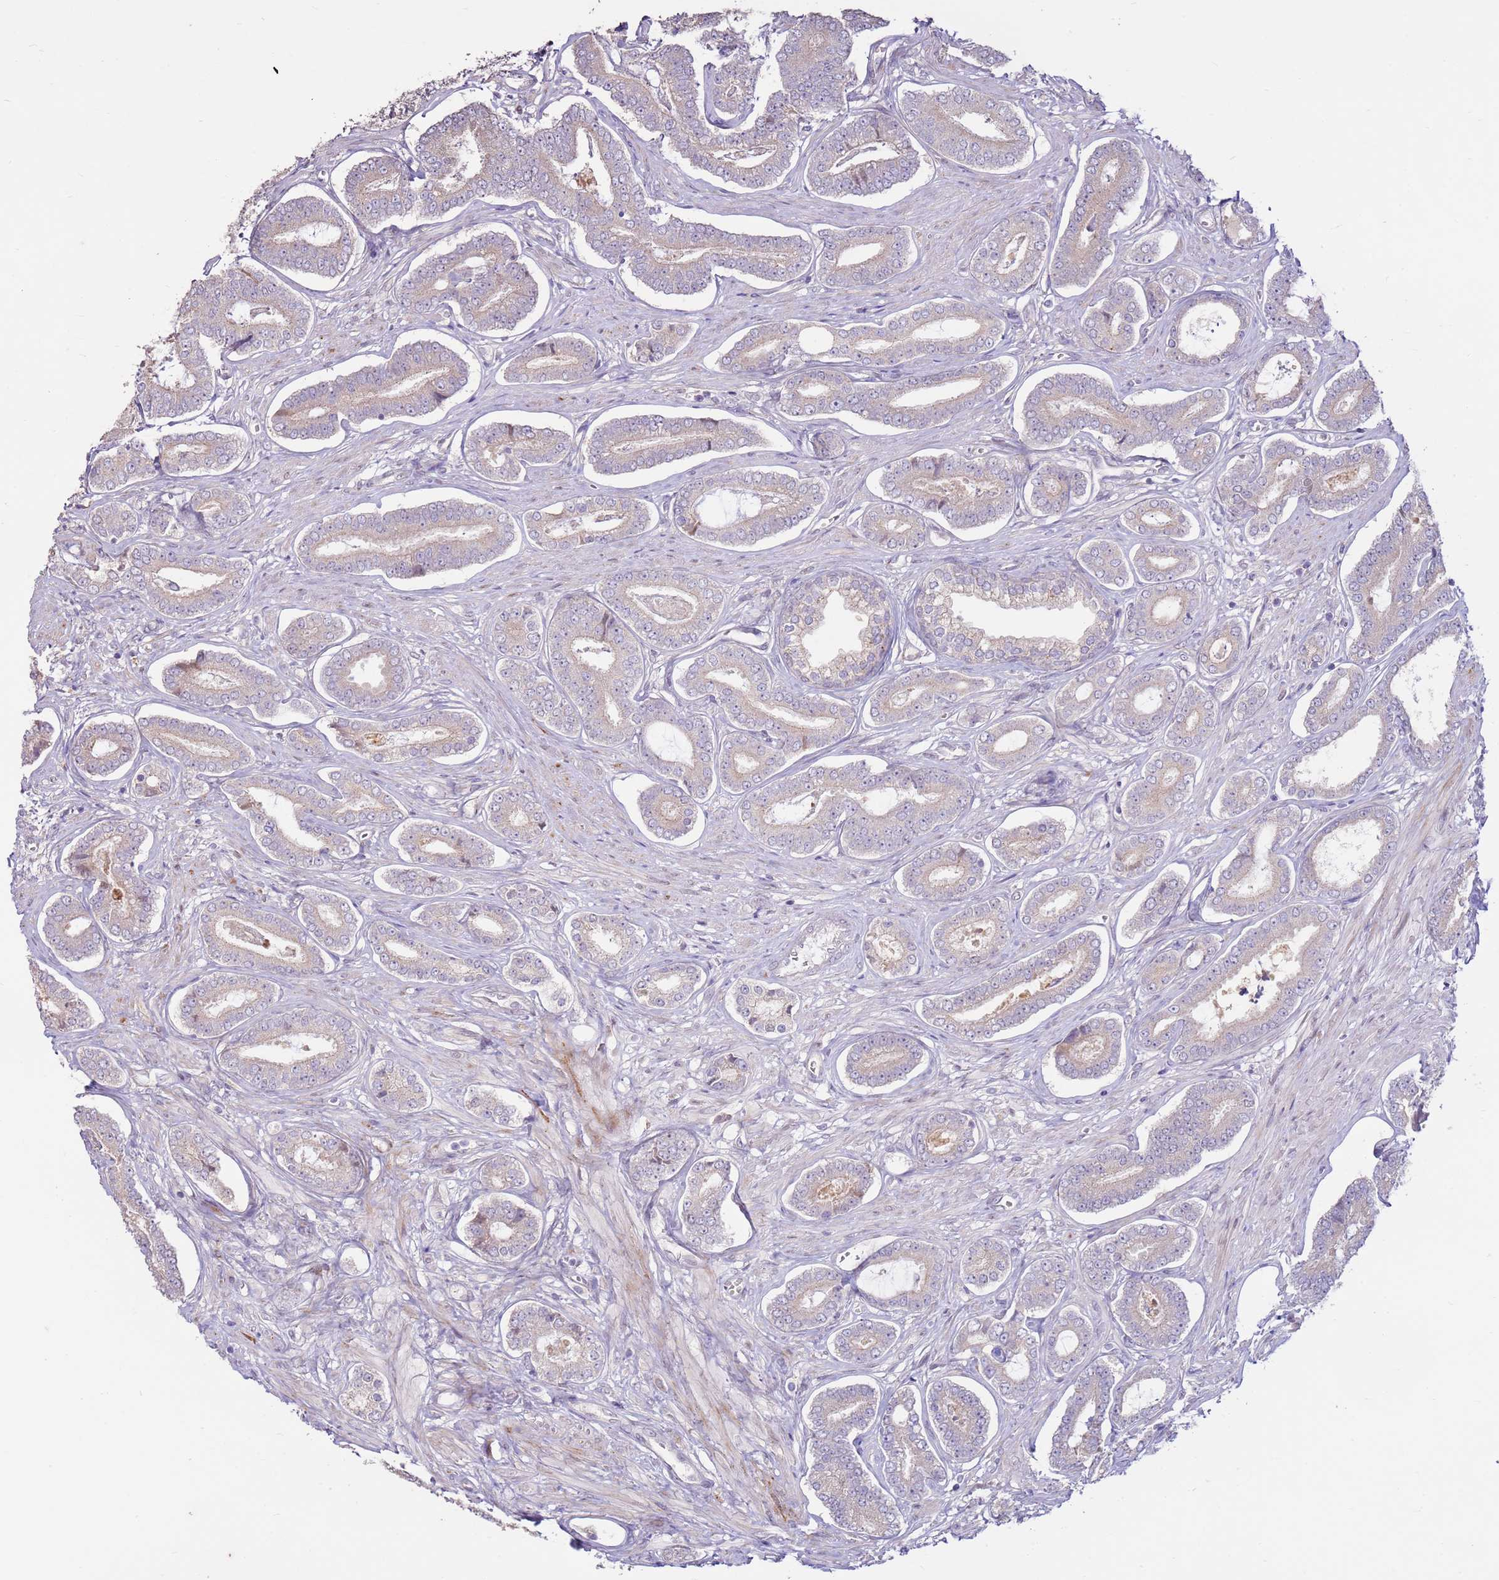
{"staining": {"intensity": "negative", "quantity": "none", "location": "none"}, "tissue": "prostate cancer", "cell_type": "Tumor cells", "image_type": "cancer", "snomed": [{"axis": "morphology", "description": "Adenocarcinoma, NOS"}, {"axis": "topography", "description": "Prostate and seminal vesicle, NOS"}], "caption": "Tumor cells show no significant protein staining in adenocarcinoma (prostate). The staining was performed using DAB to visualize the protein expression in brown, while the nuclei were stained in blue with hematoxylin (Magnification: 20x).", "gene": "LGI4", "patient": {"sex": "male", "age": 76}}